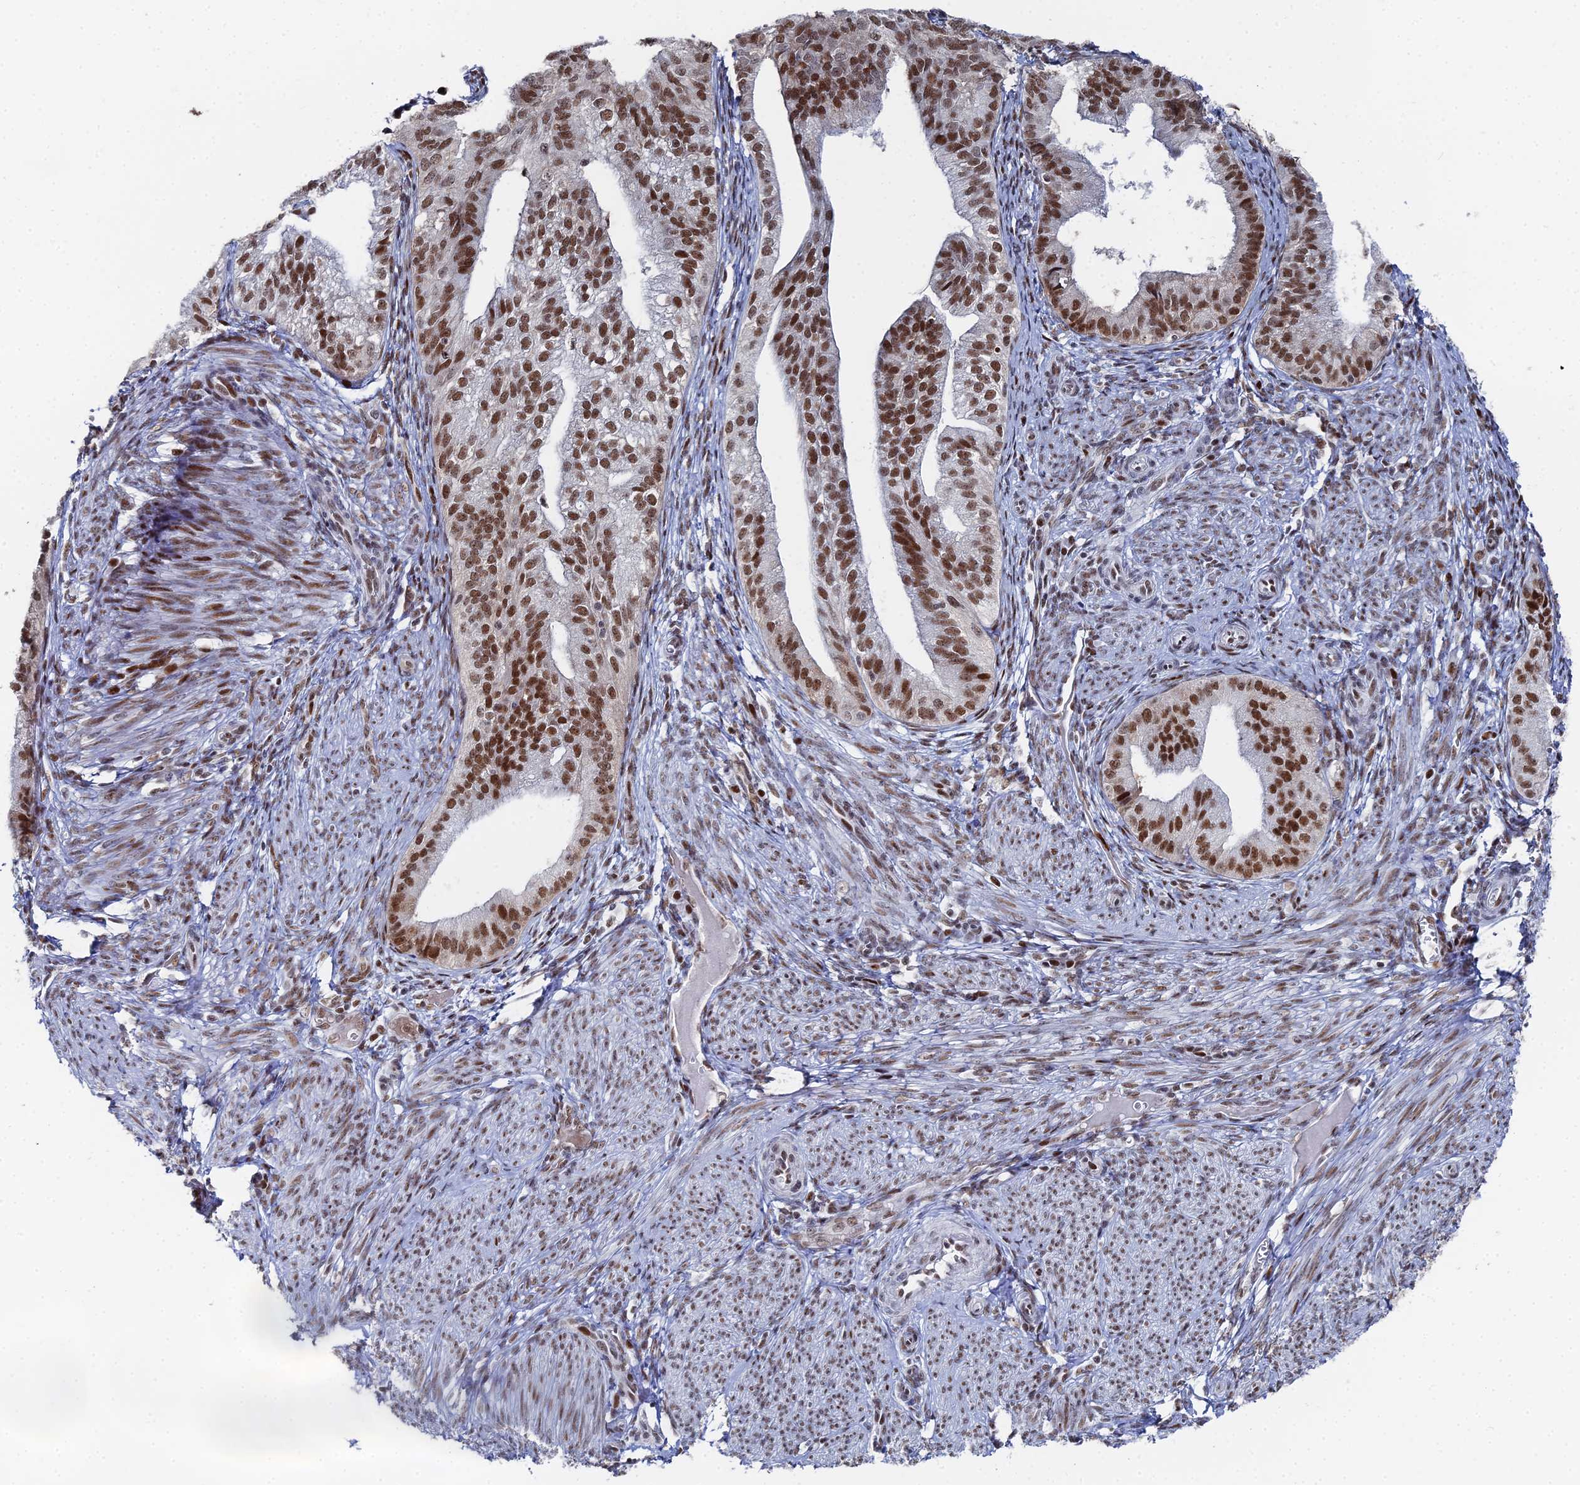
{"staining": {"intensity": "strong", "quantity": ">75%", "location": "nuclear"}, "tissue": "endometrial cancer", "cell_type": "Tumor cells", "image_type": "cancer", "snomed": [{"axis": "morphology", "description": "Adenocarcinoma, NOS"}, {"axis": "topography", "description": "Endometrium"}], "caption": "Brown immunohistochemical staining in endometrial cancer (adenocarcinoma) displays strong nuclear positivity in approximately >75% of tumor cells. The staining was performed using DAB to visualize the protein expression in brown, while the nuclei were stained in blue with hematoxylin (Magnification: 20x).", "gene": "GSC2", "patient": {"sex": "female", "age": 50}}